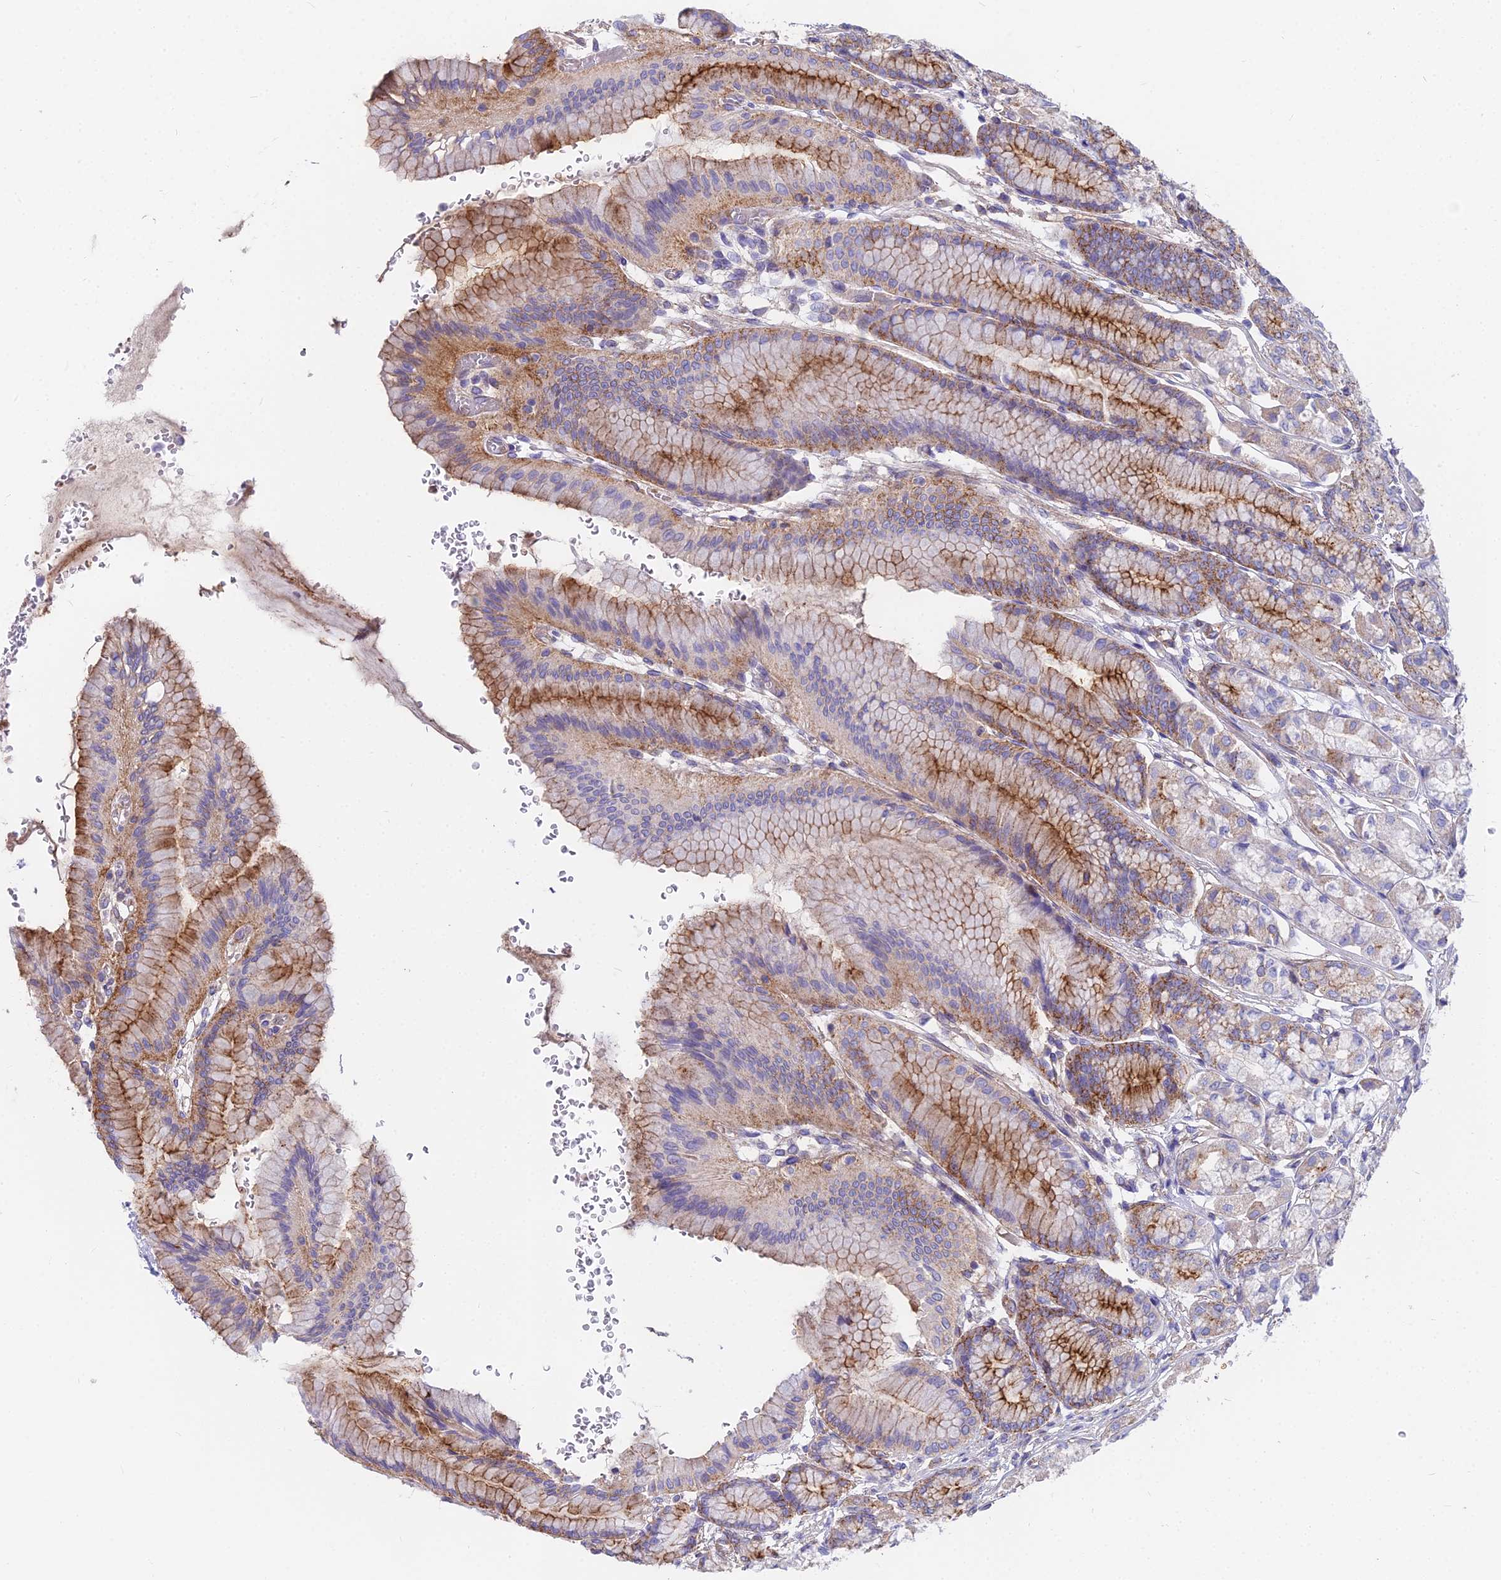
{"staining": {"intensity": "moderate", "quantity": "25%-75%", "location": "cytoplasmic/membranous"}, "tissue": "stomach", "cell_type": "Glandular cells", "image_type": "normal", "snomed": [{"axis": "morphology", "description": "Normal tissue, NOS"}, {"axis": "morphology", "description": "Adenocarcinoma, NOS"}, {"axis": "morphology", "description": "Adenocarcinoma, High grade"}, {"axis": "topography", "description": "Stomach, upper"}, {"axis": "topography", "description": "Stomach"}], "caption": "Normal stomach was stained to show a protein in brown. There is medium levels of moderate cytoplasmic/membranous positivity in about 25%-75% of glandular cells.", "gene": "FRMPD1", "patient": {"sex": "female", "age": 65}}